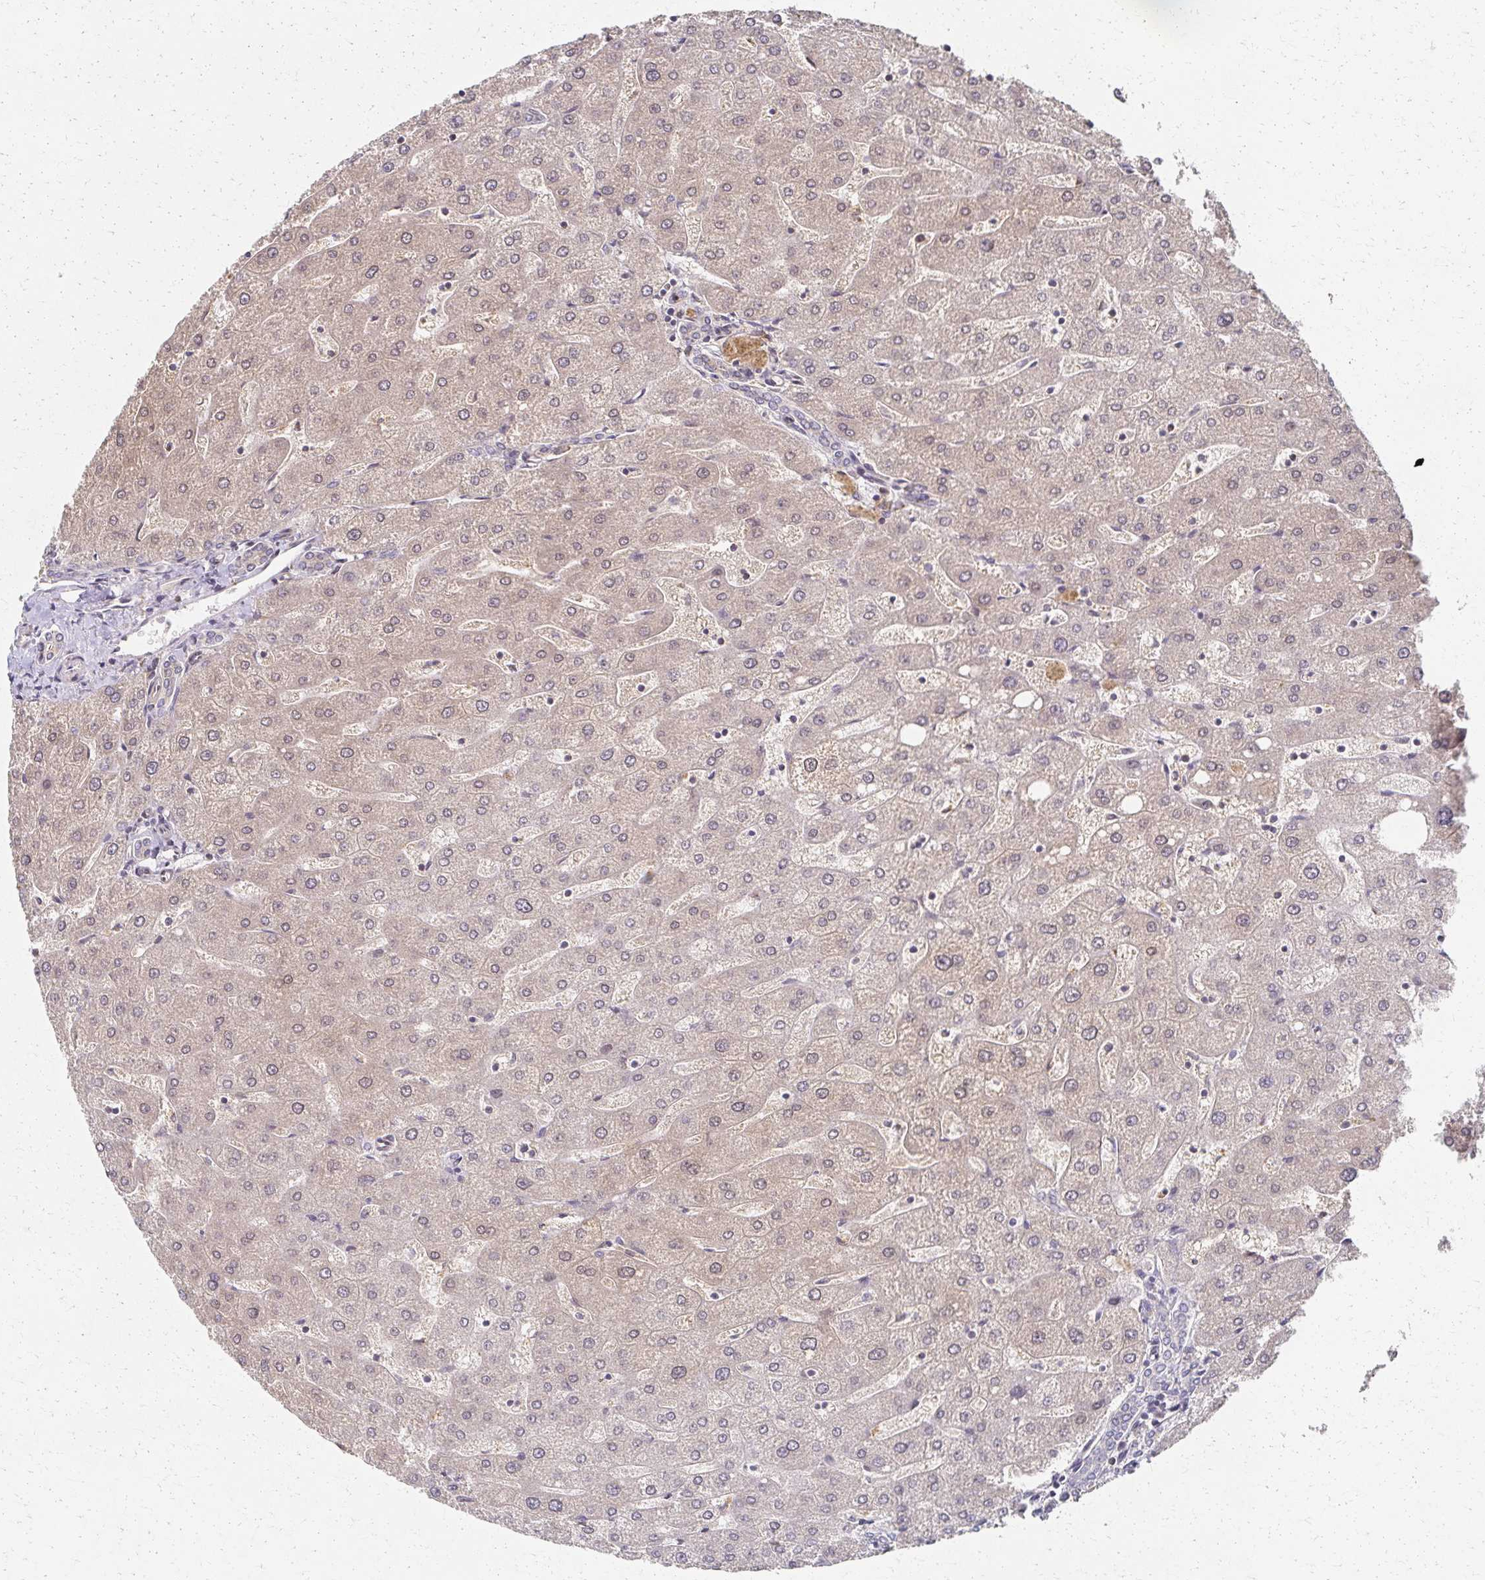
{"staining": {"intensity": "weak", "quantity": "<25%", "location": "cytoplasmic/membranous"}, "tissue": "liver", "cell_type": "Cholangiocytes", "image_type": "normal", "snomed": [{"axis": "morphology", "description": "Normal tissue, NOS"}, {"axis": "topography", "description": "Liver"}], "caption": "DAB immunohistochemical staining of normal human liver shows no significant positivity in cholangiocytes.", "gene": "EOLA1", "patient": {"sex": "male", "age": 67}}